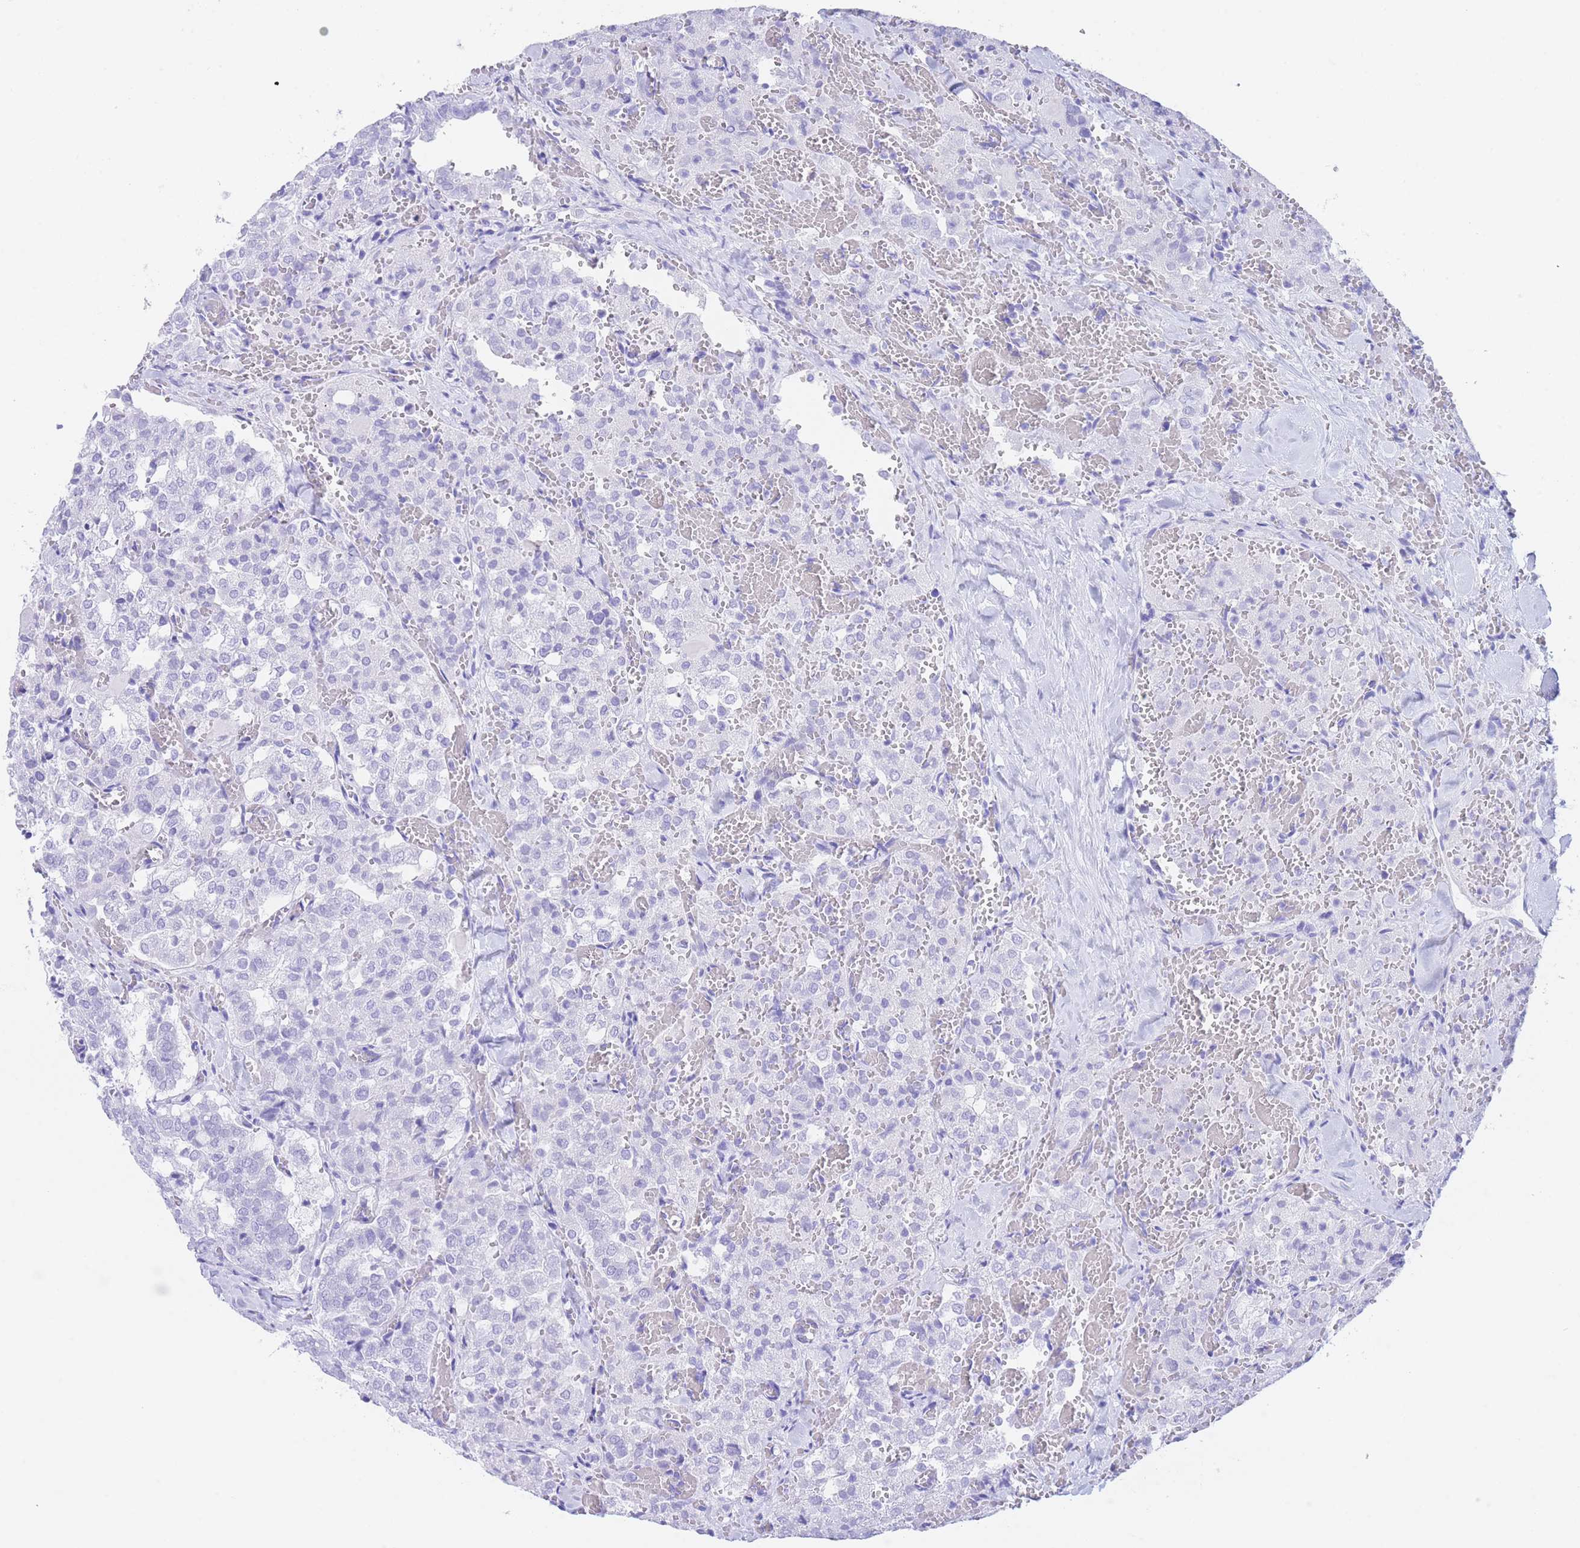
{"staining": {"intensity": "negative", "quantity": "none", "location": "none"}, "tissue": "thyroid cancer", "cell_type": "Tumor cells", "image_type": "cancer", "snomed": [{"axis": "morphology", "description": "Follicular adenoma carcinoma, NOS"}, {"axis": "topography", "description": "Thyroid gland"}], "caption": "Protein analysis of thyroid cancer (follicular adenoma carcinoma) exhibits no significant expression in tumor cells.", "gene": "SLCO1B3", "patient": {"sex": "male", "age": 75}}